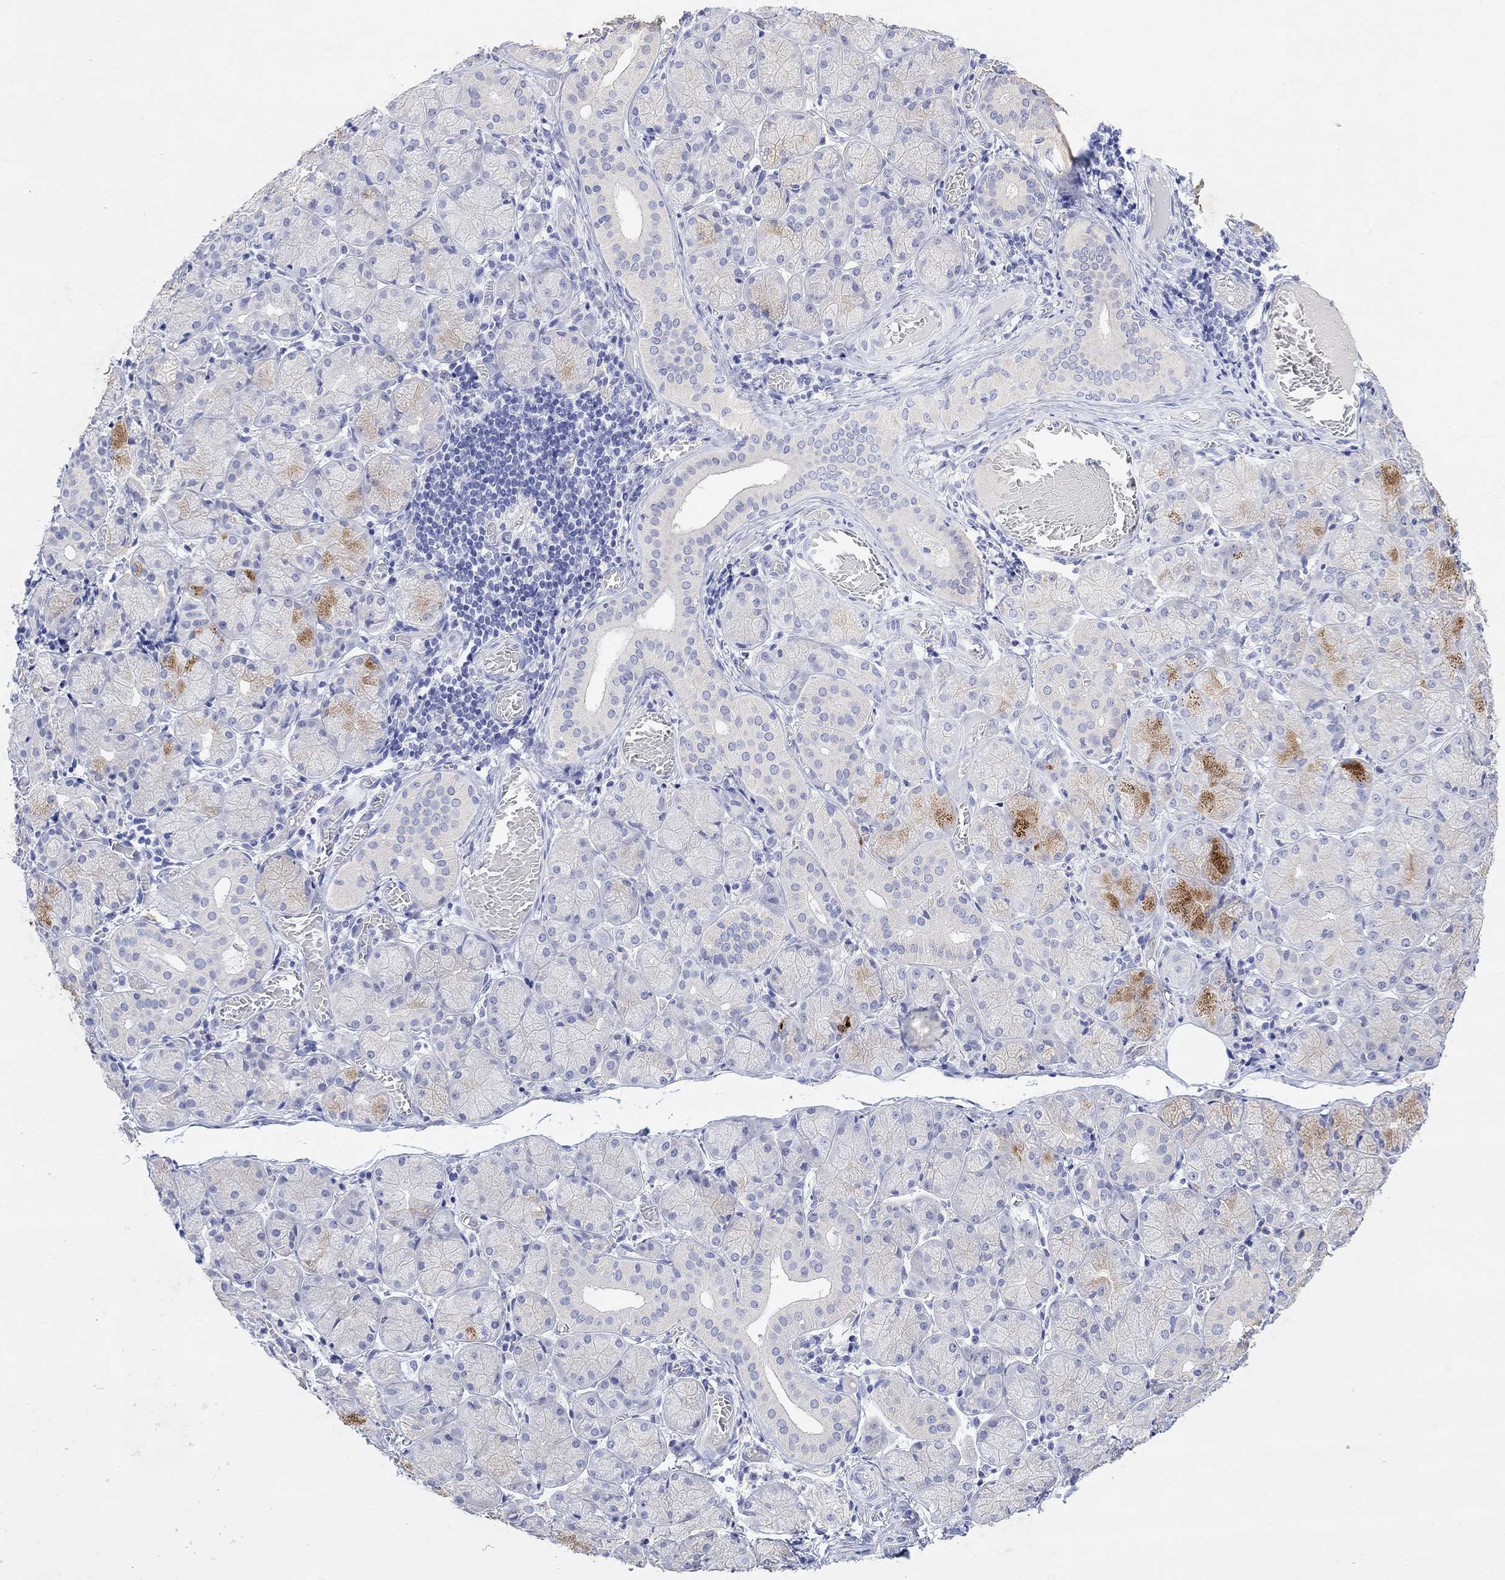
{"staining": {"intensity": "moderate", "quantity": "<25%", "location": "cytoplasmic/membranous"}, "tissue": "salivary gland", "cell_type": "Glandular cells", "image_type": "normal", "snomed": [{"axis": "morphology", "description": "Normal tissue, NOS"}, {"axis": "topography", "description": "Salivary gland"}, {"axis": "topography", "description": "Peripheral nerve tissue"}], "caption": "A photomicrograph showing moderate cytoplasmic/membranous expression in approximately <25% of glandular cells in benign salivary gland, as visualized by brown immunohistochemical staining.", "gene": "TYR", "patient": {"sex": "female", "age": 24}}